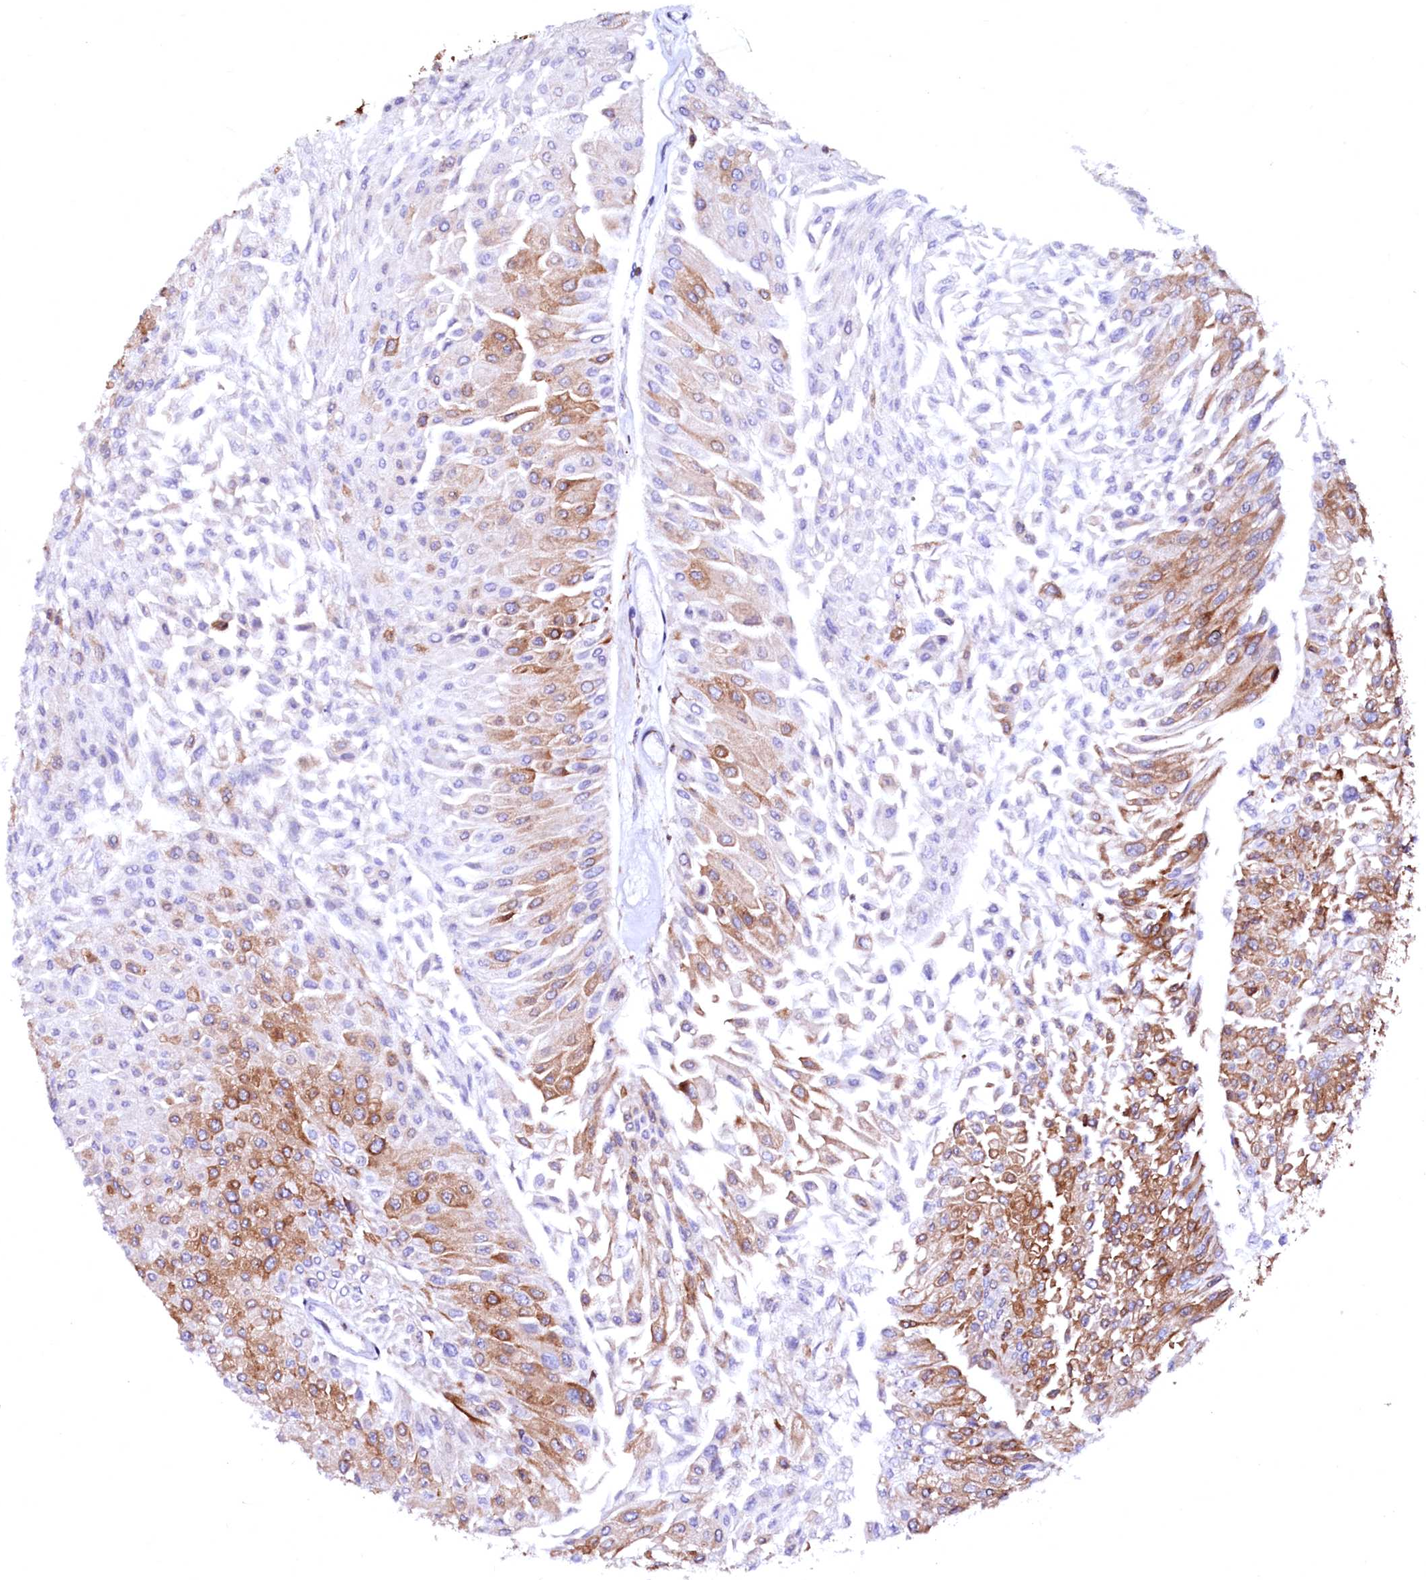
{"staining": {"intensity": "moderate", "quantity": "25%-75%", "location": "cytoplasmic/membranous"}, "tissue": "urothelial cancer", "cell_type": "Tumor cells", "image_type": "cancer", "snomed": [{"axis": "morphology", "description": "Urothelial carcinoma, Low grade"}, {"axis": "topography", "description": "Urinary bladder"}], "caption": "Immunohistochemistry image of neoplastic tissue: human low-grade urothelial carcinoma stained using immunohistochemistry (IHC) exhibits medium levels of moderate protein expression localized specifically in the cytoplasmic/membranous of tumor cells, appearing as a cytoplasmic/membranous brown color.", "gene": "DERL1", "patient": {"sex": "male", "age": 67}}